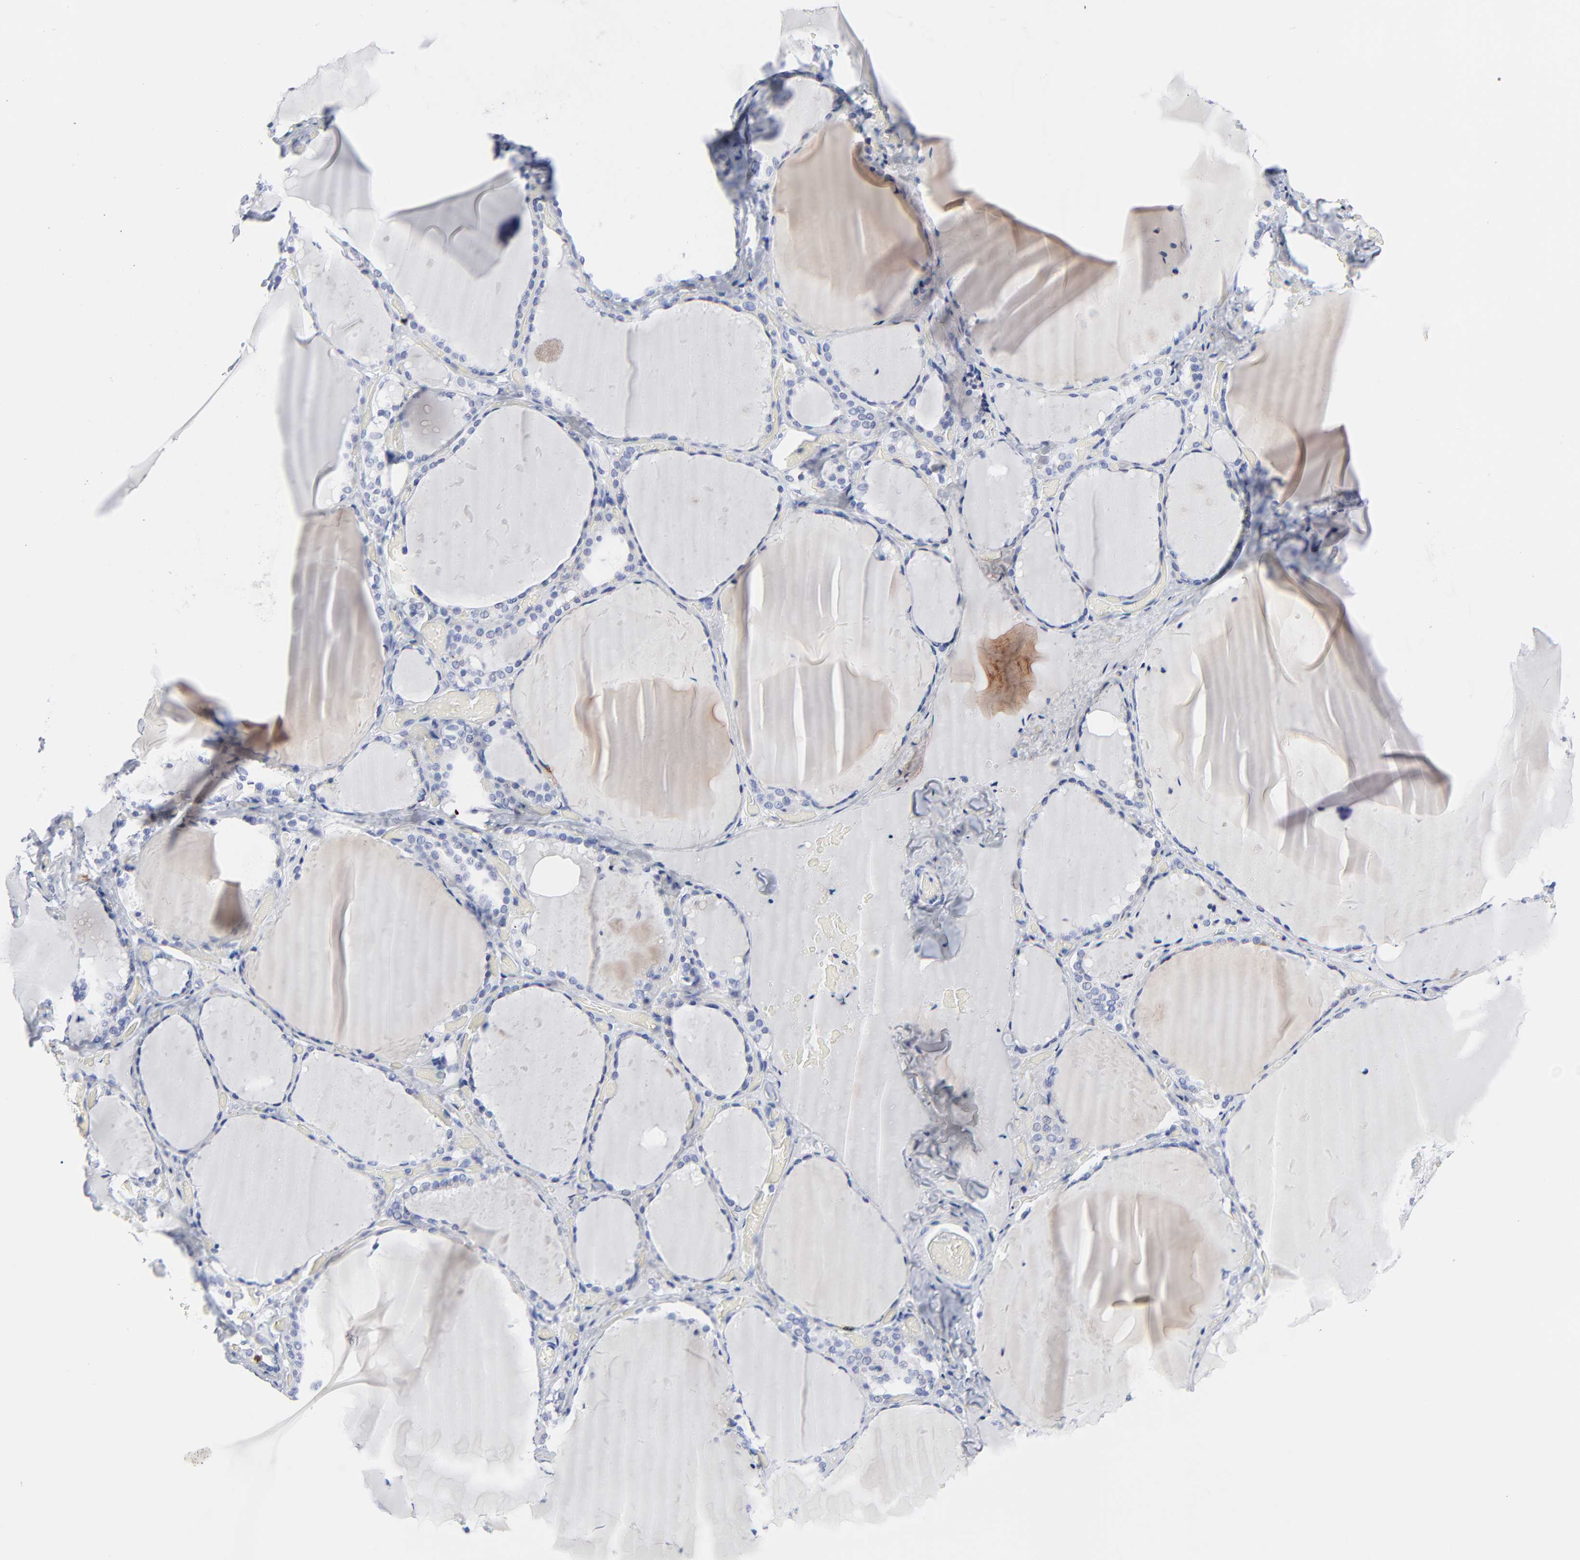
{"staining": {"intensity": "negative", "quantity": "none", "location": "none"}, "tissue": "thyroid gland", "cell_type": "Glandular cells", "image_type": "normal", "snomed": [{"axis": "morphology", "description": "Normal tissue, NOS"}, {"axis": "topography", "description": "Thyroid gland"}], "caption": "Protein analysis of unremarkable thyroid gland displays no significant staining in glandular cells. The staining is performed using DAB (3,3'-diaminobenzidine) brown chromogen with nuclei counter-stained in using hematoxylin.", "gene": "CDK1", "patient": {"sex": "female", "age": 22}}